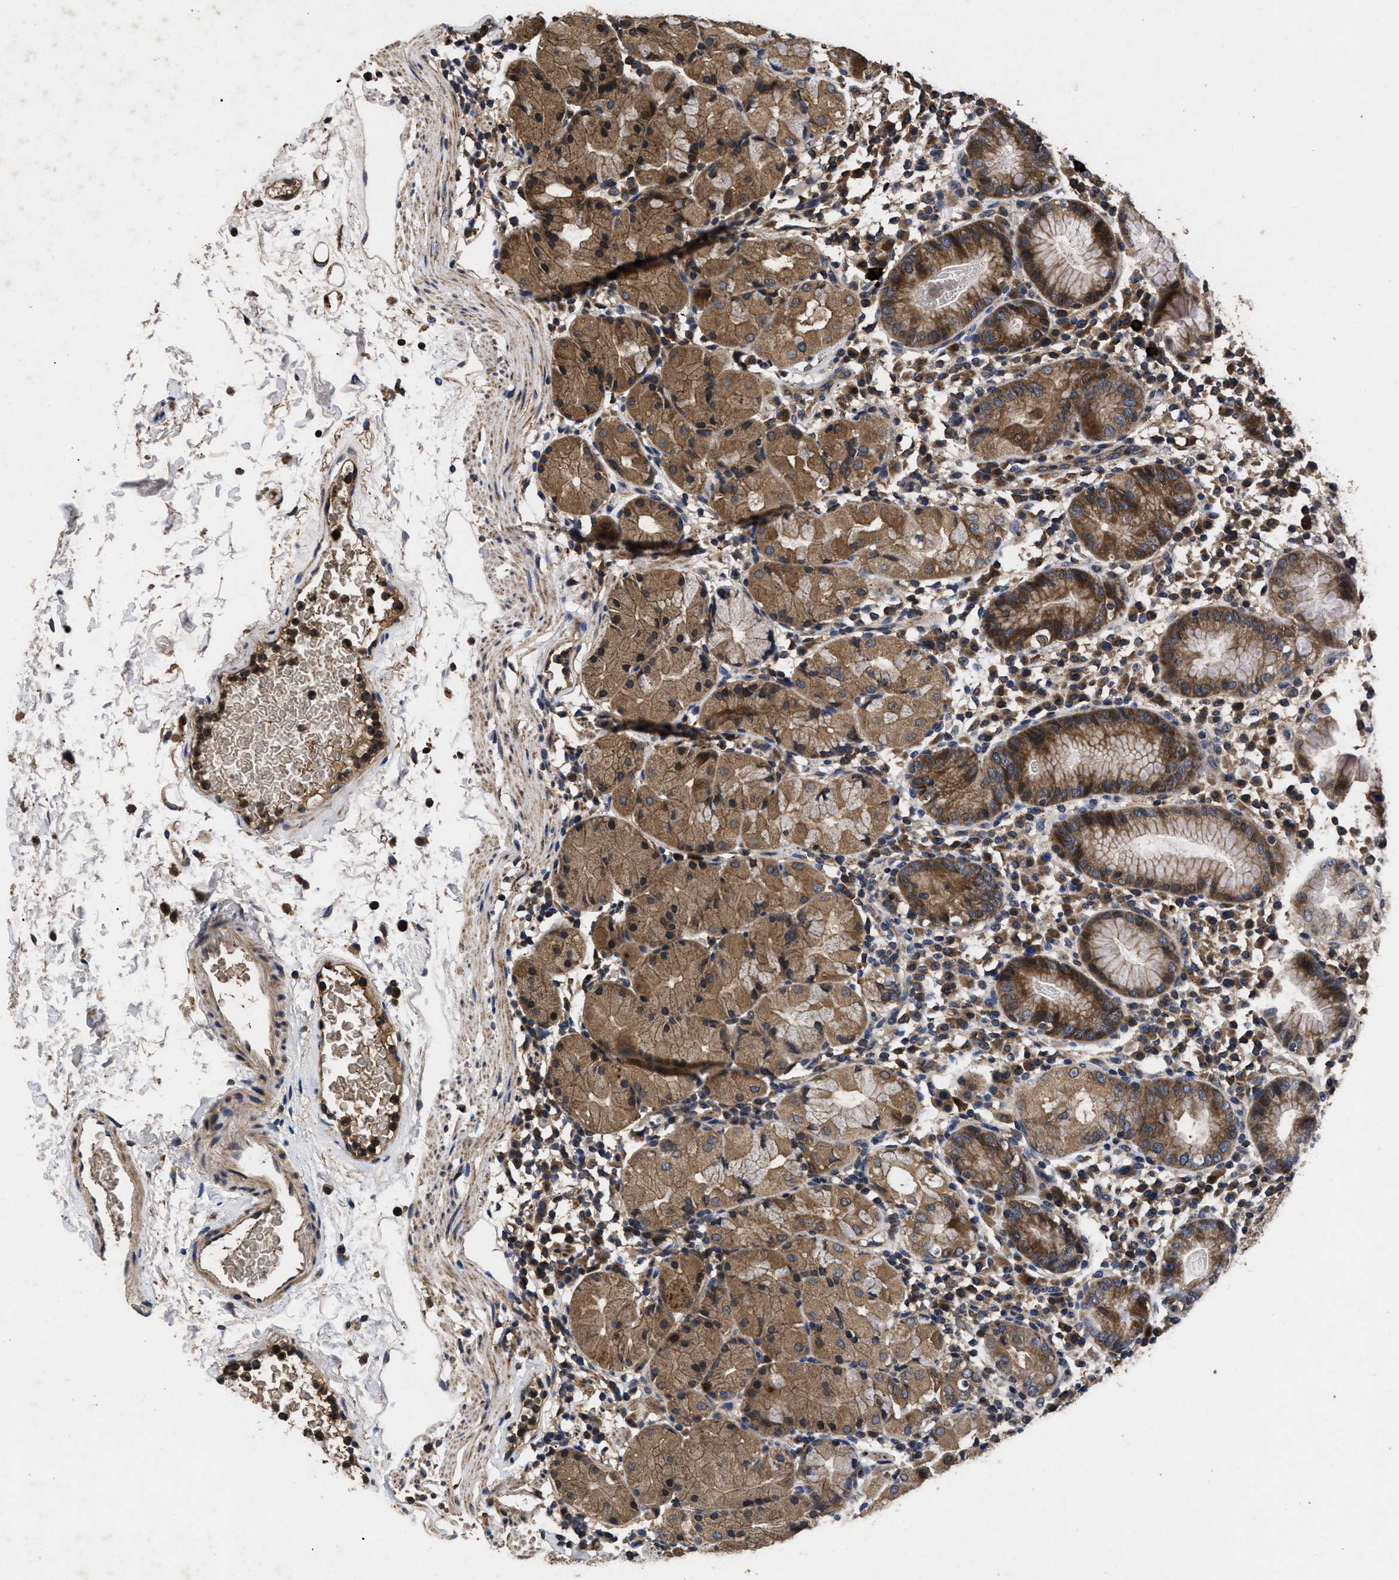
{"staining": {"intensity": "moderate", "quantity": ">75%", "location": "cytoplasmic/membranous"}, "tissue": "stomach", "cell_type": "Glandular cells", "image_type": "normal", "snomed": [{"axis": "morphology", "description": "Normal tissue, NOS"}, {"axis": "topography", "description": "Stomach"}, {"axis": "topography", "description": "Stomach, lower"}], "caption": "A high-resolution photomicrograph shows IHC staining of benign stomach, which displays moderate cytoplasmic/membranous expression in about >75% of glandular cells. (Brightfield microscopy of DAB IHC at high magnification).", "gene": "LRRC3", "patient": {"sex": "female", "age": 75}}